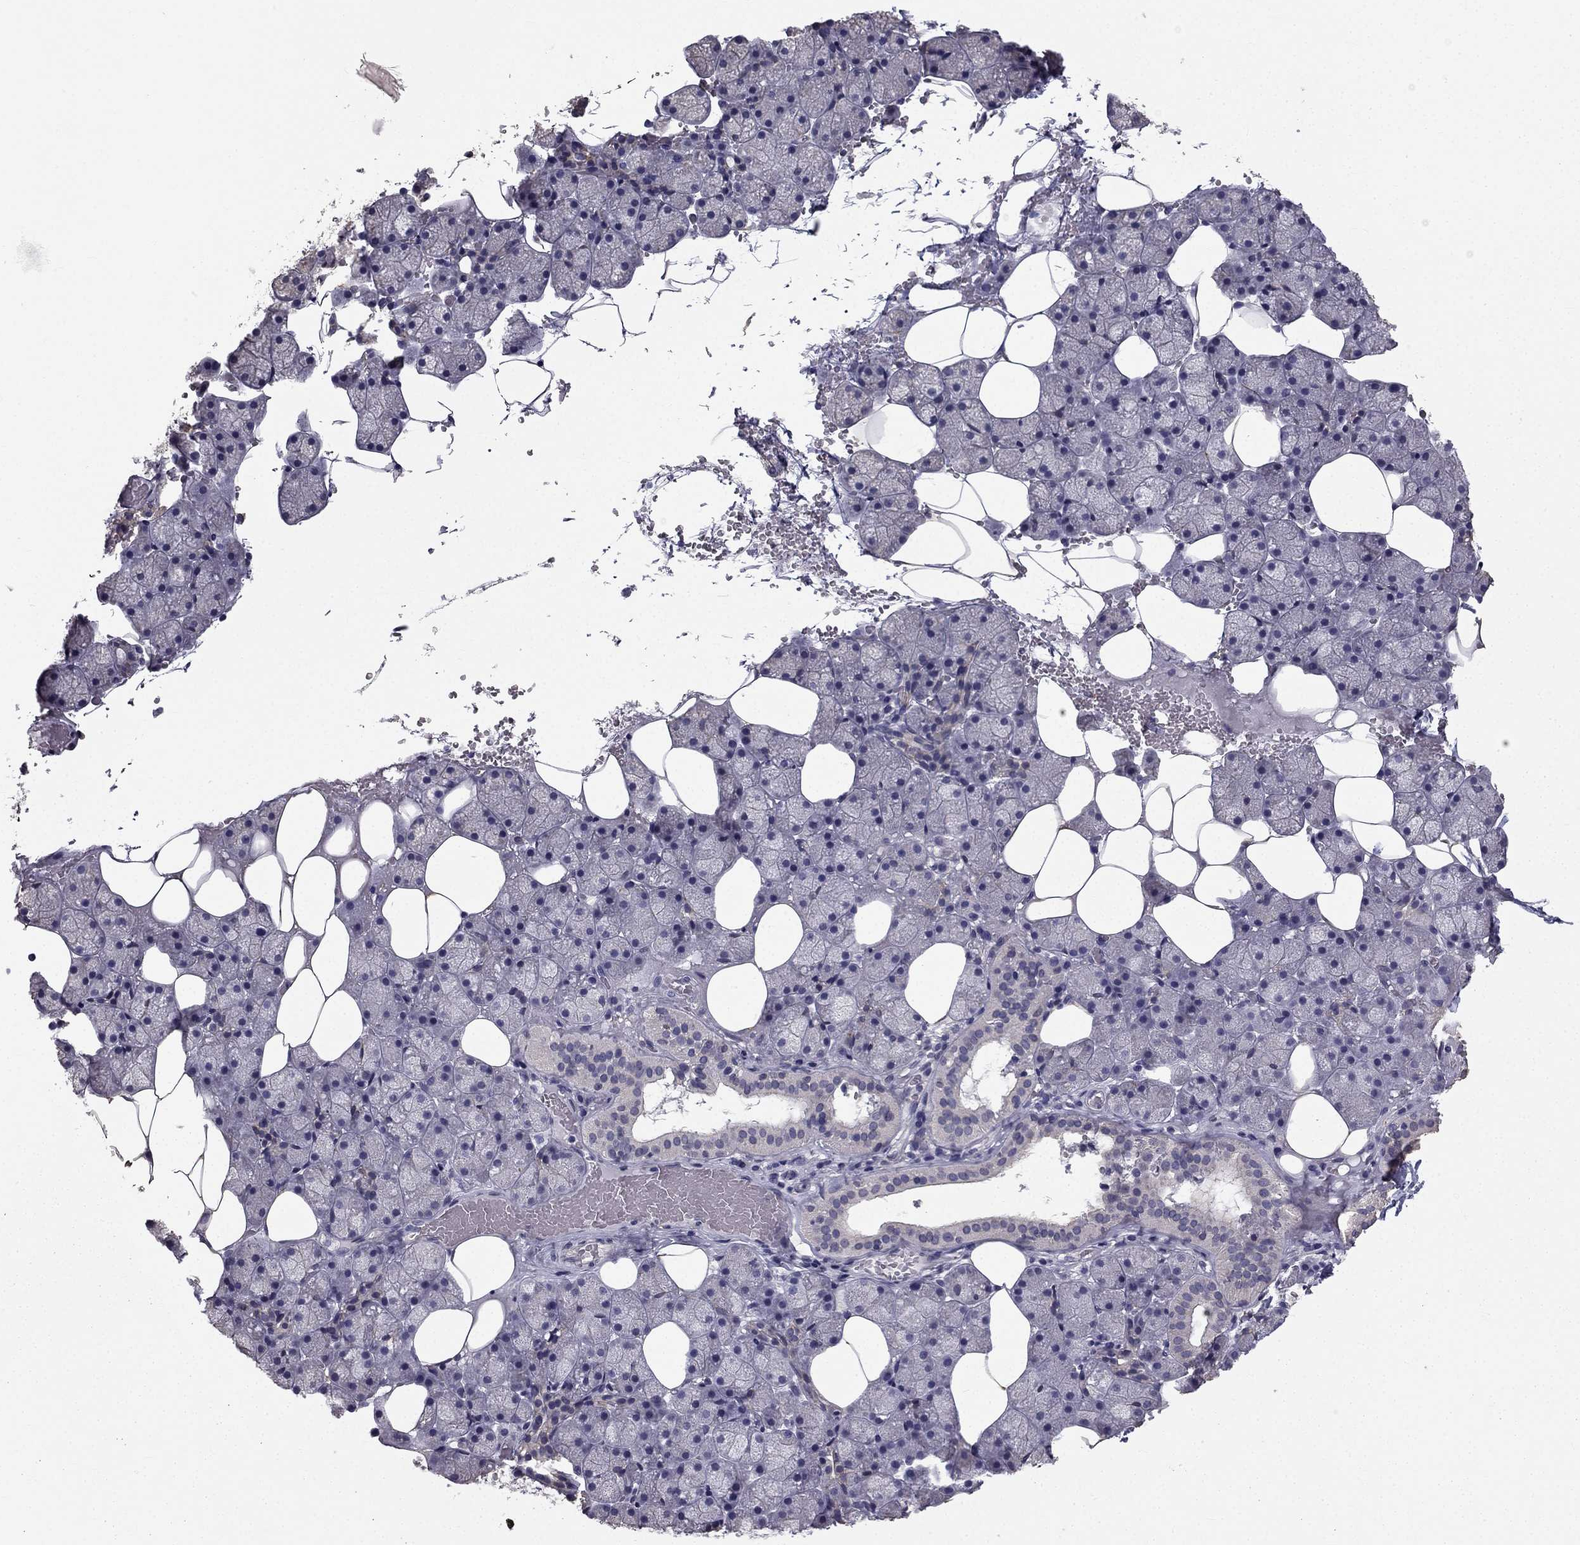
{"staining": {"intensity": "negative", "quantity": "none", "location": "none"}, "tissue": "salivary gland", "cell_type": "Glandular cells", "image_type": "normal", "snomed": [{"axis": "morphology", "description": "Normal tissue, NOS"}, {"axis": "topography", "description": "Salivary gland"}], "caption": "High power microscopy photomicrograph of an immunohistochemistry (IHC) image of normal salivary gland, revealing no significant staining in glandular cells.", "gene": "CCDC40", "patient": {"sex": "male", "age": 38}}